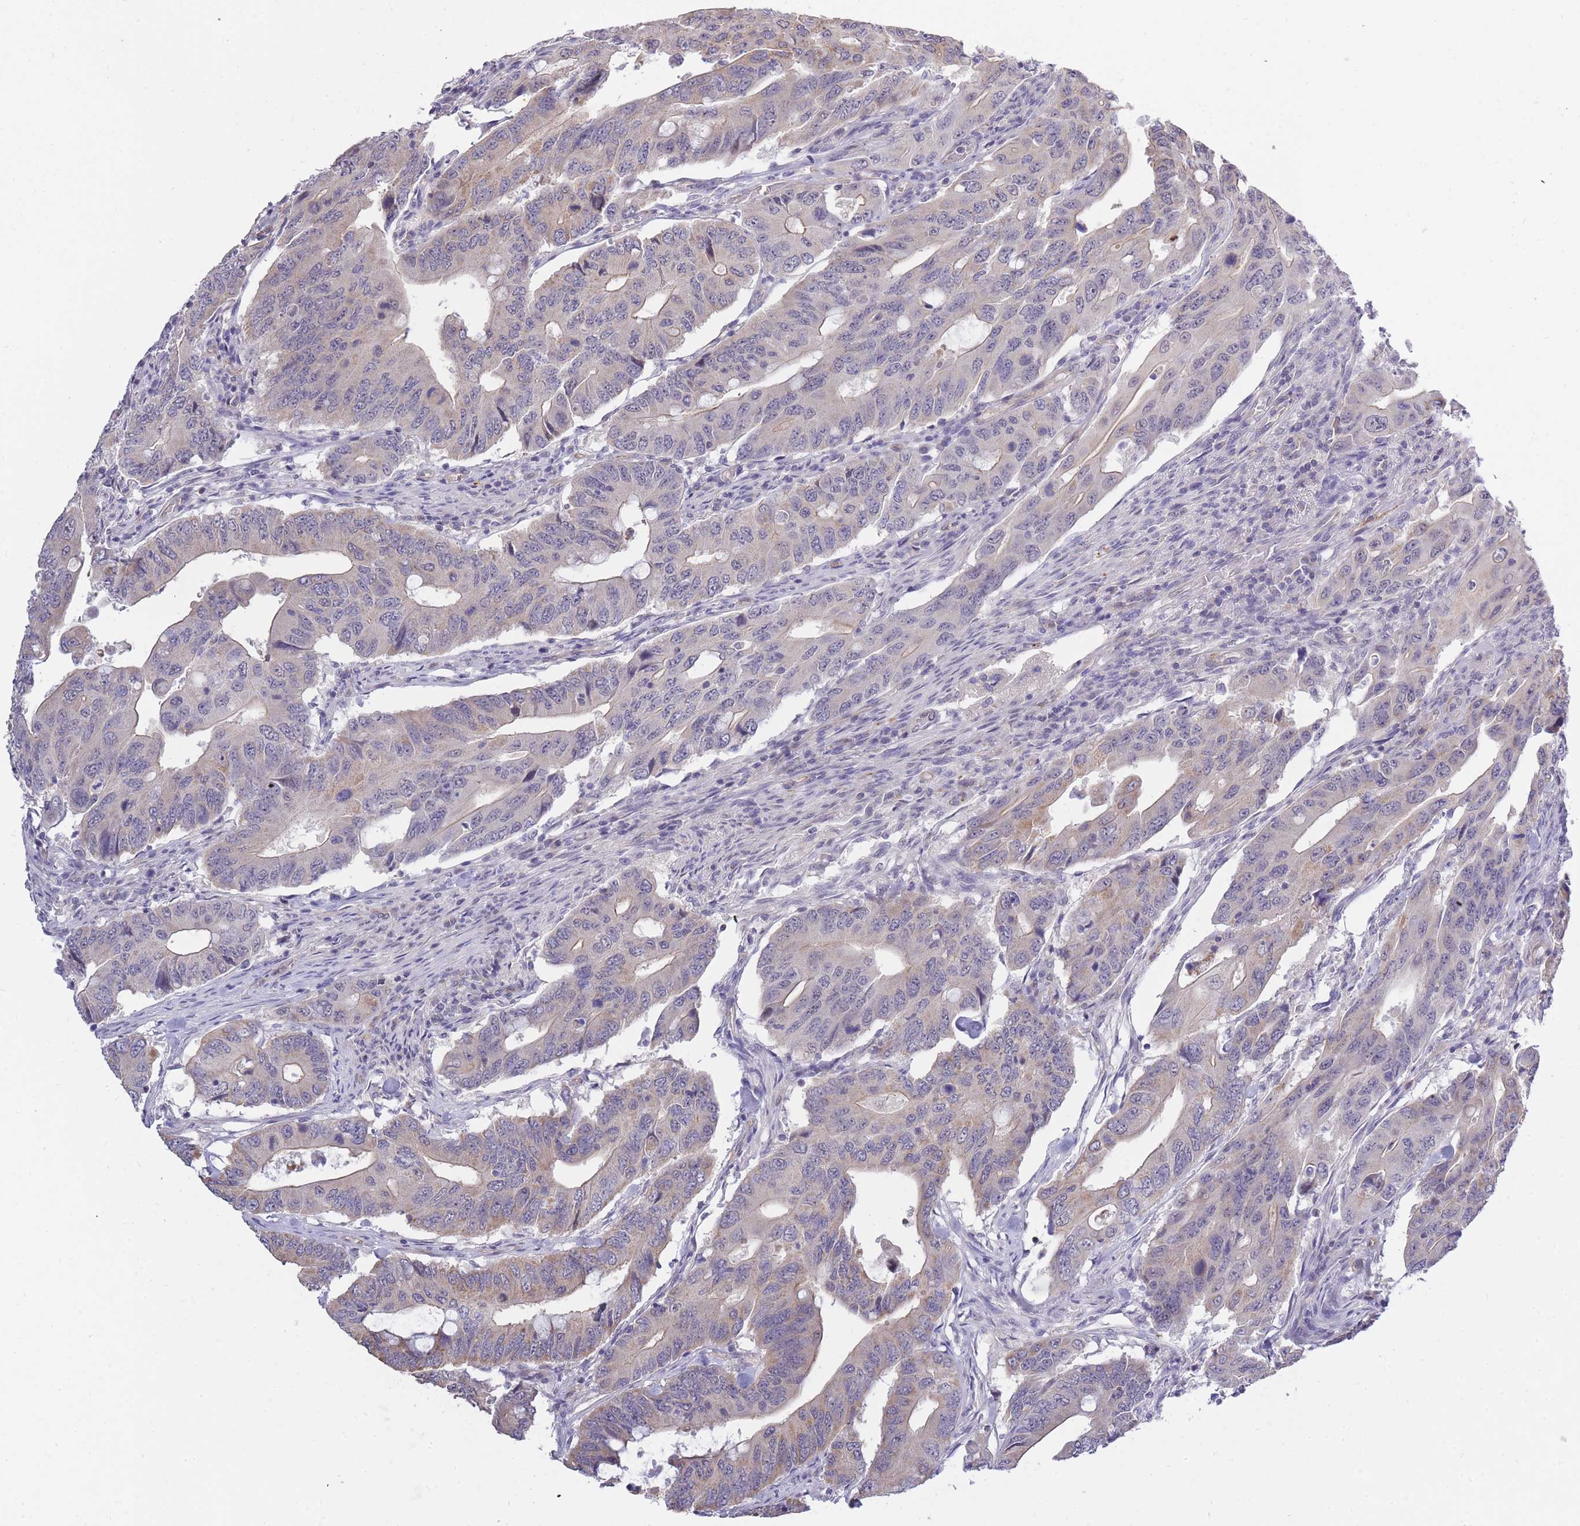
{"staining": {"intensity": "weak", "quantity": "<25%", "location": "cytoplasmic/membranous"}, "tissue": "colorectal cancer", "cell_type": "Tumor cells", "image_type": "cancer", "snomed": [{"axis": "morphology", "description": "Adenocarcinoma, NOS"}, {"axis": "topography", "description": "Colon"}], "caption": "Immunohistochemistry photomicrograph of human adenocarcinoma (colorectal) stained for a protein (brown), which exhibits no expression in tumor cells.", "gene": "C19orf25", "patient": {"sex": "male", "age": 71}}